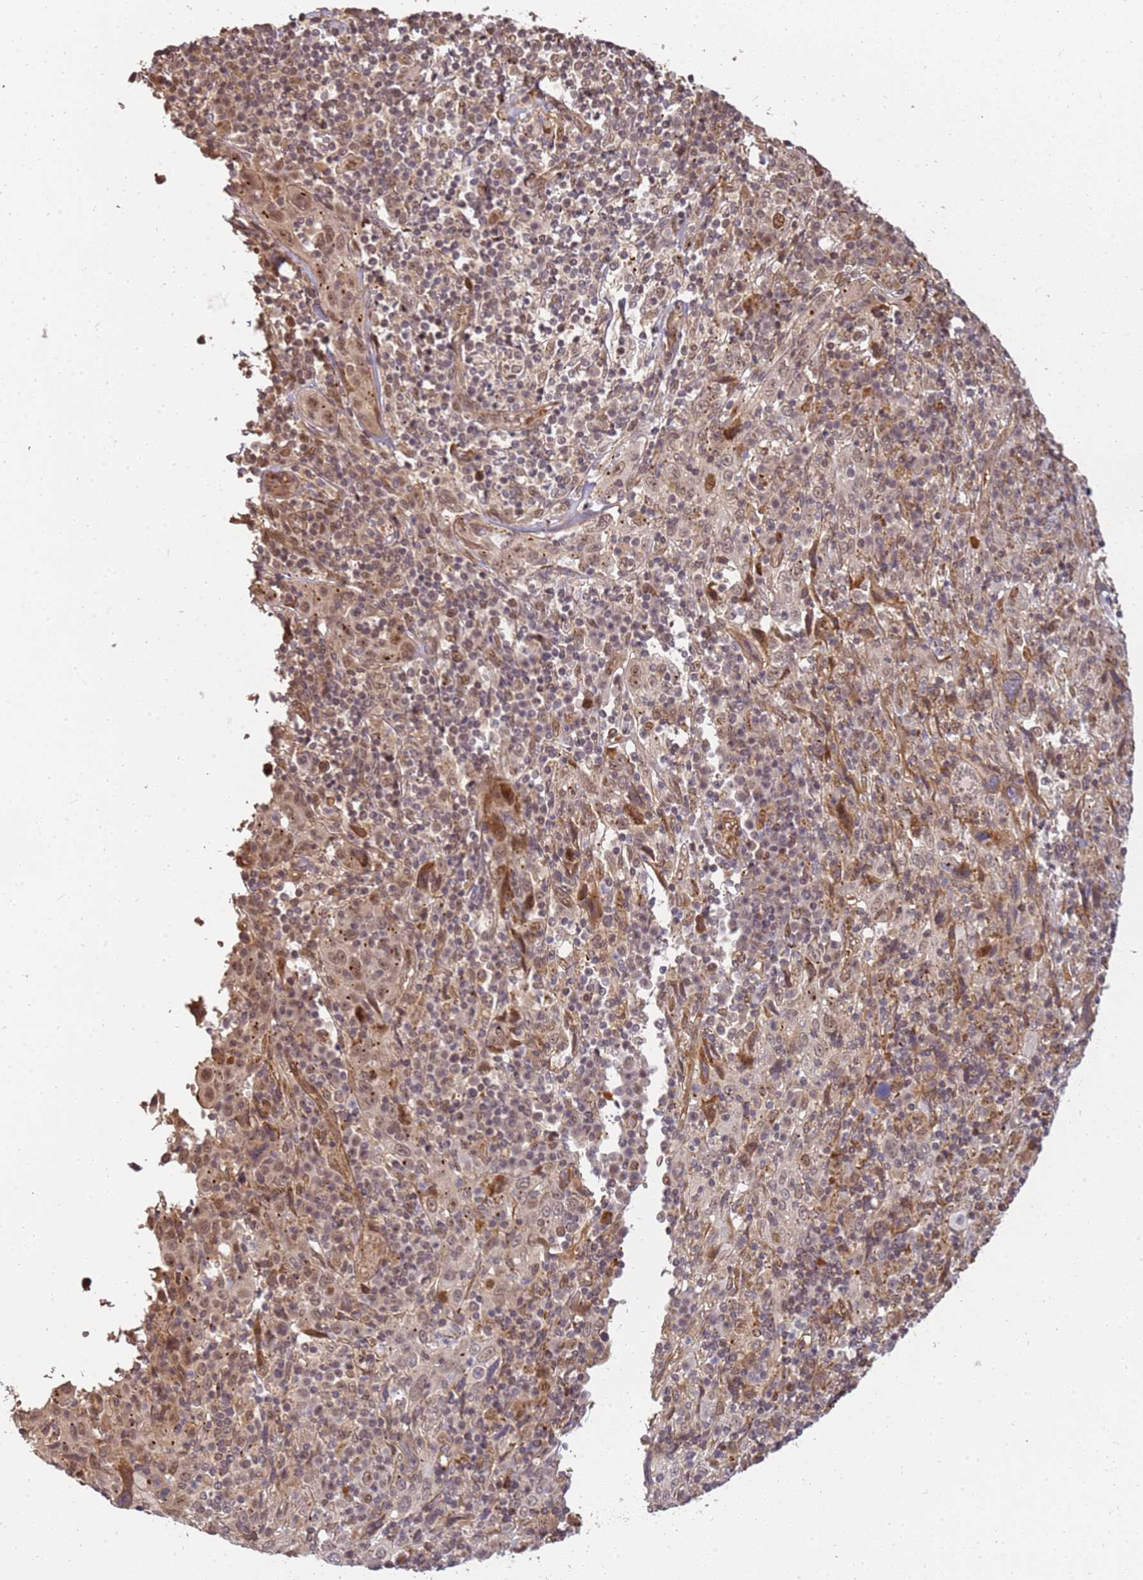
{"staining": {"intensity": "weak", "quantity": "25%-75%", "location": "nuclear"}, "tissue": "cervical cancer", "cell_type": "Tumor cells", "image_type": "cancer", "snomed": [{"axis": "morphology", "description": "Squamous cell carcinoma, NOS"}, {"axis": "topography", "description": "Cervix"}], "caption": "About 25%-75% of tumor cells in cervical cancer (squamous cell carcinoma) show weak nuclear protein positivity as visualized by brown immunohistochemical staining.", "gene": "ST18", "patient": {"sex": "female", "age": 46}}